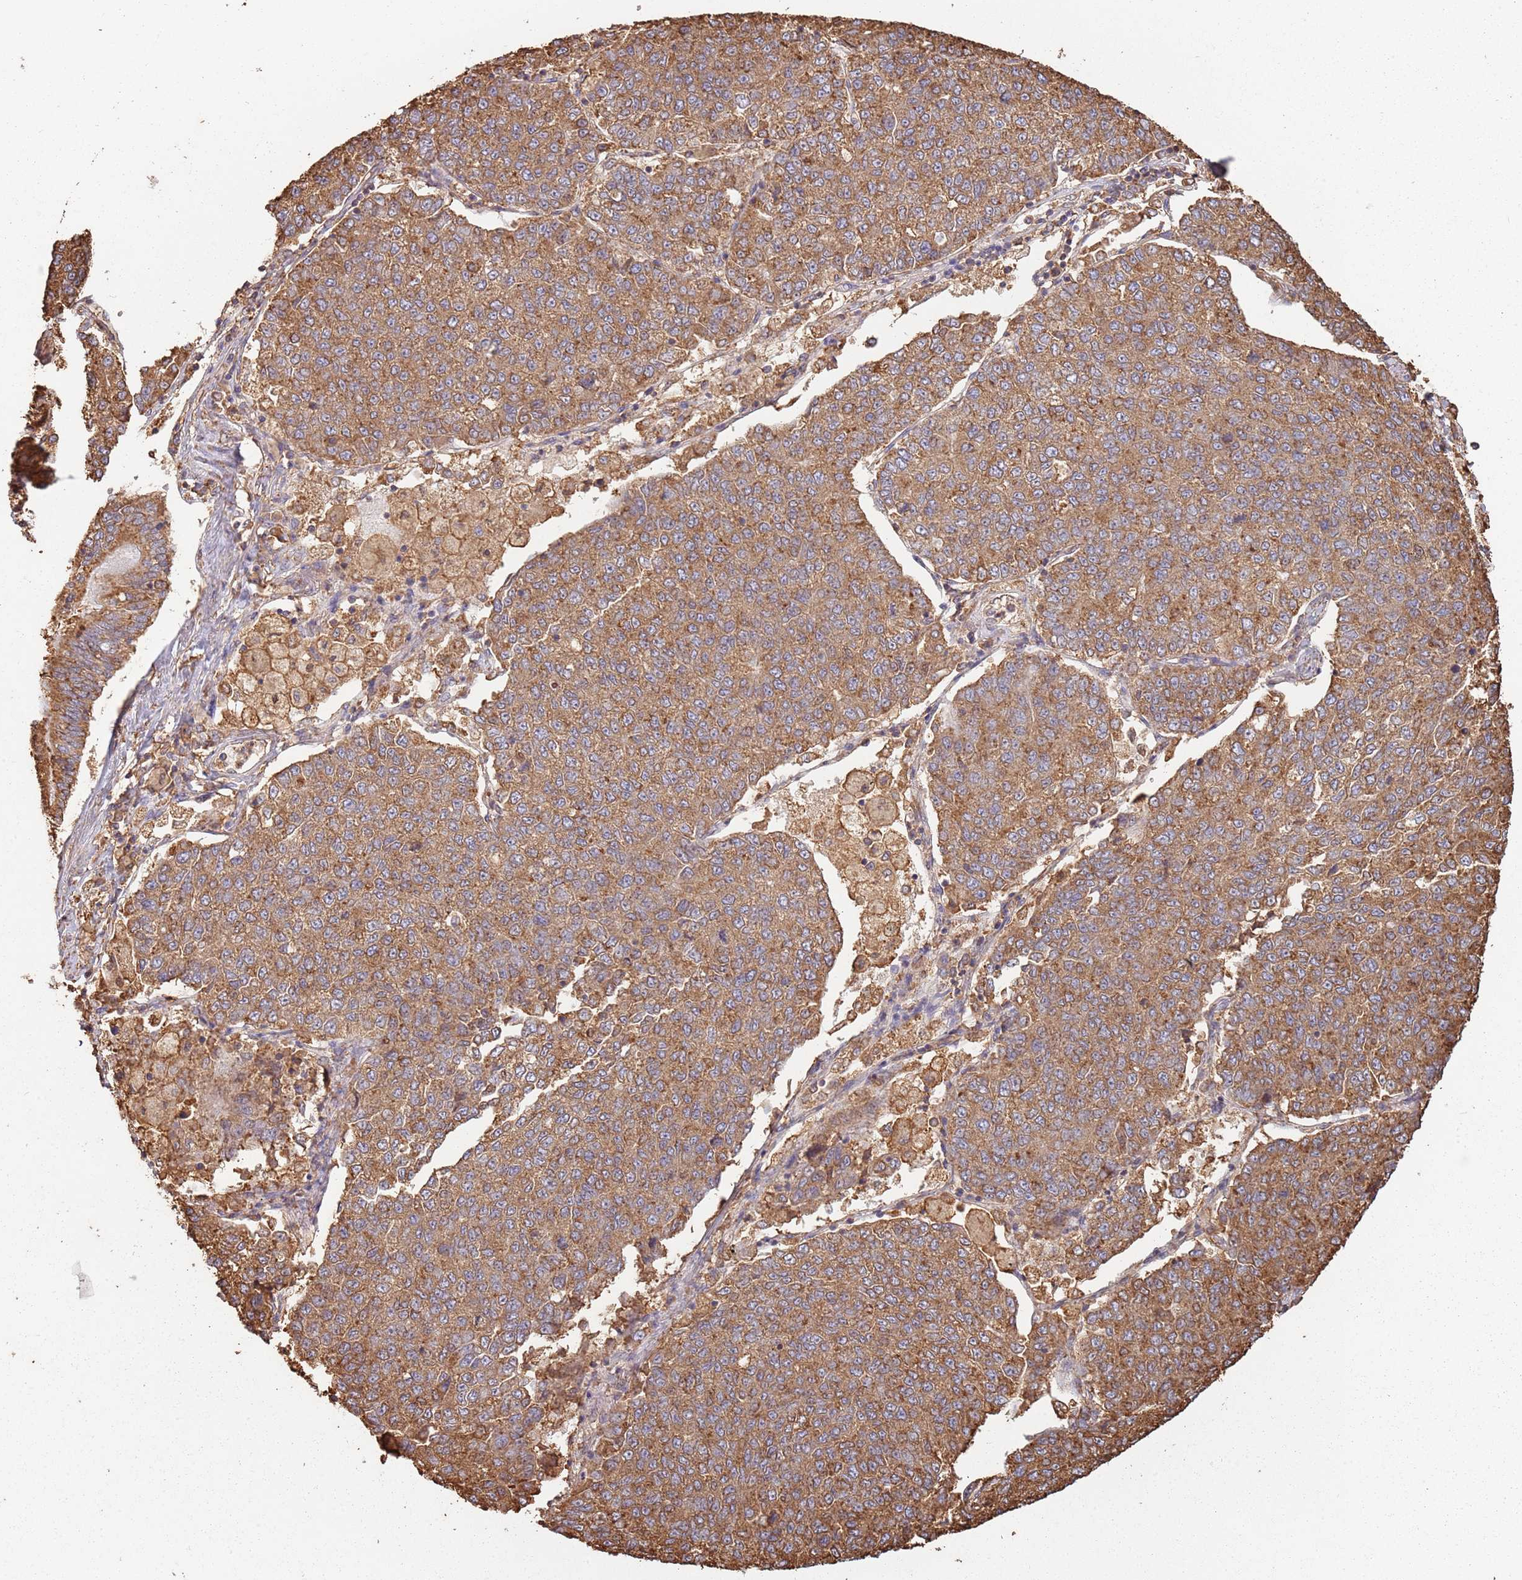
{"staining": {"intensity": "moderate", "quantity": ">75%", "location": "cytoplasmic/membranous"}, "tissue": "lung cancer", "cell_type": "Tumor cells", "image_type": "cancer", "snomed": [{"axis": "morphology", "description": "Squamous cell carcinoma, NOS"}, {"axis": "topography", "description": "Lung"}], "caption": "Tumor cells show medium levels of moderate cytoplasmic/membranous staining in approximately >75% of cells in human lung cancer (squamous cell carcinoma).", "gene": "ATOSB", "patient": {"sex": "female", "age": 70}}